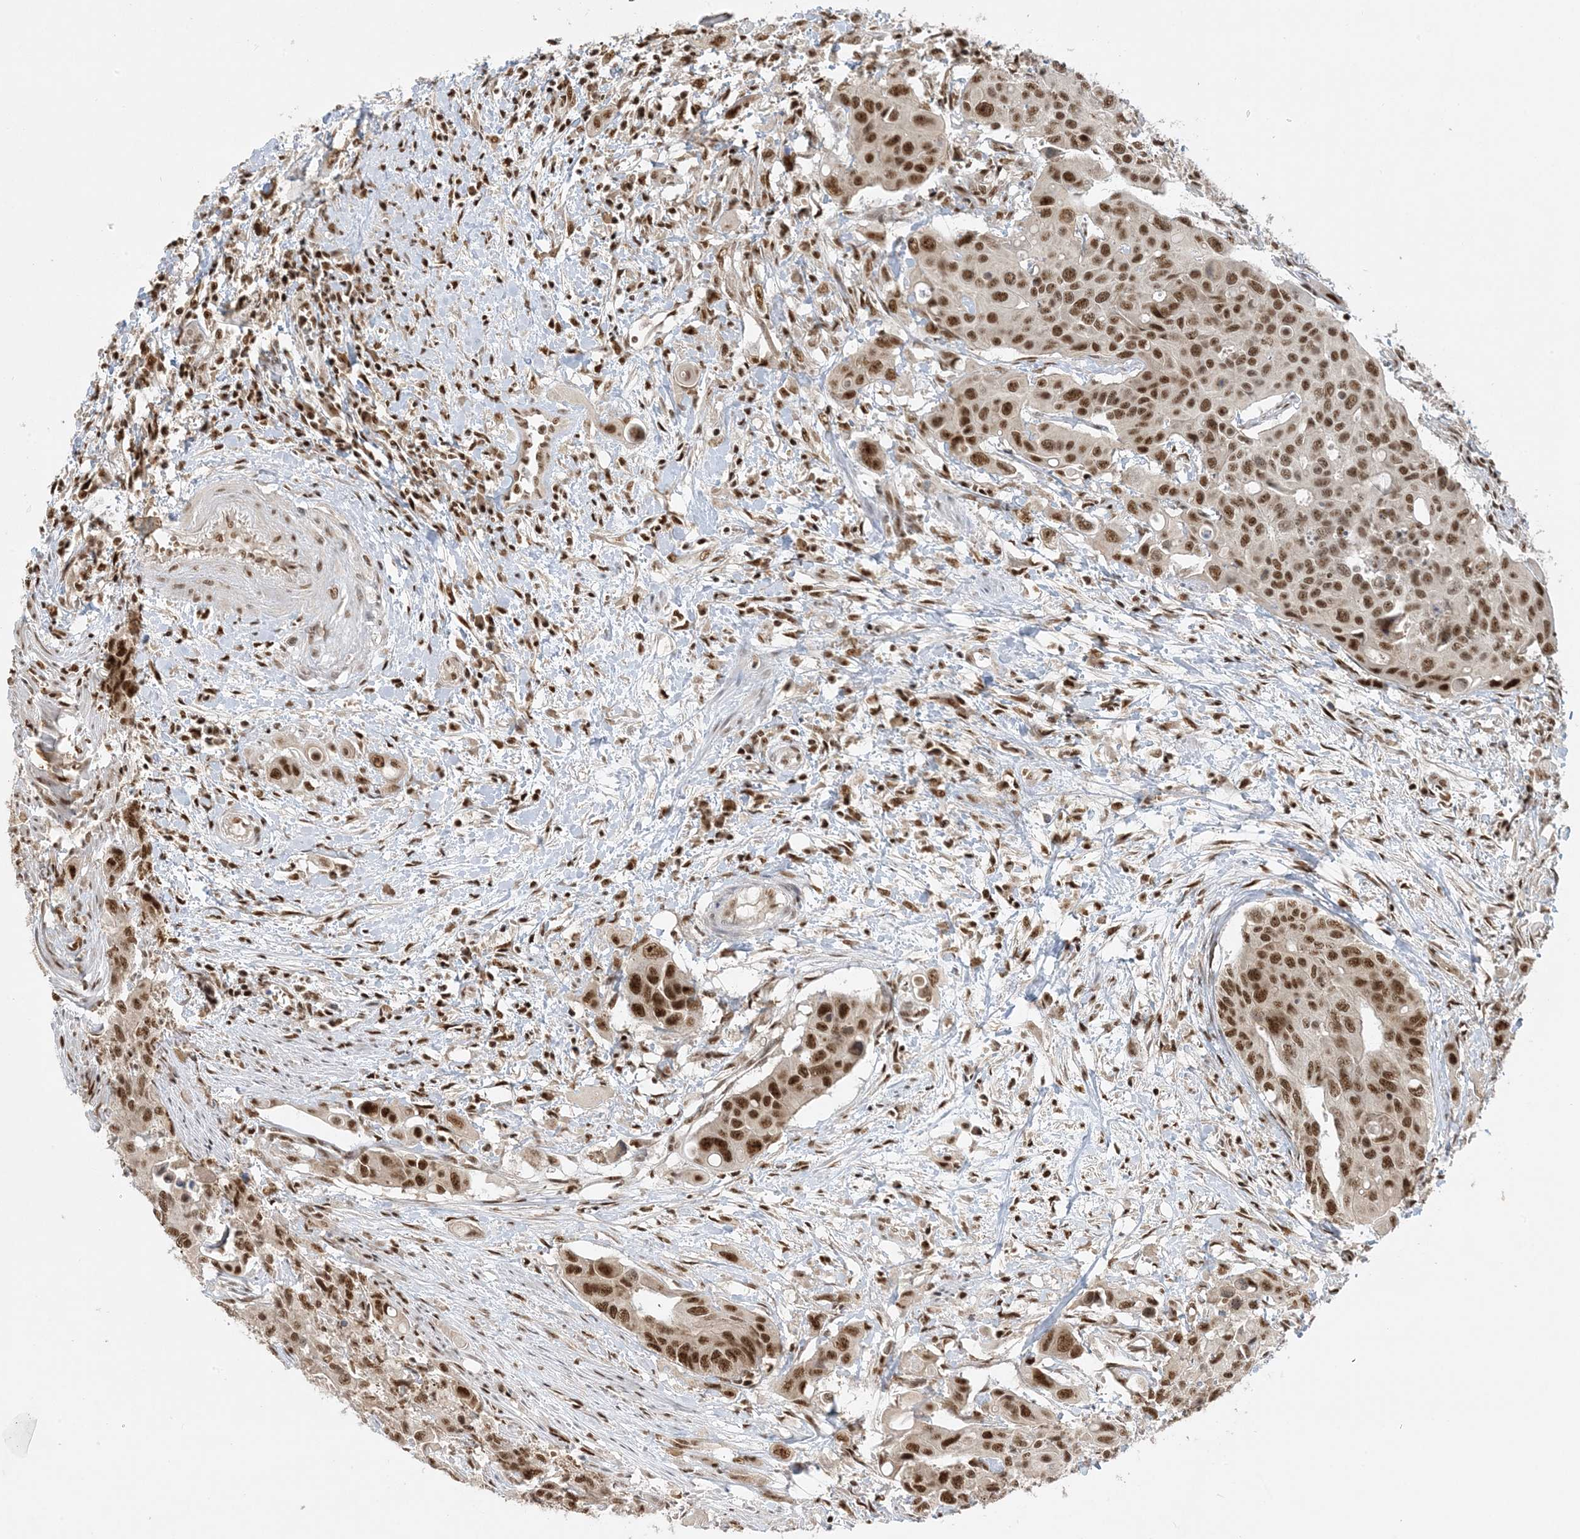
{"staining": {"intensity": "moderate", "quantity": ">75%", "location": "nuclear"}, "tissue": "colorectal cancer", "cell_type": "Tumor cells", "image_type": "cancer", "snomed": [{"axis": "morphology", "description": "Adenocarcinoma, NOS"}, {"axis": "topography", "description": "Colon"}], "caption": "IHC (DAB) staining of human colorectal cancer shows moderate nuclear protein positivity in about >75% of tumor cells. (Brightfield microscopy of DAB IHC at high magnification).", "gene": "PPIL2", "patient": {"sex": "male", "age": 77}}